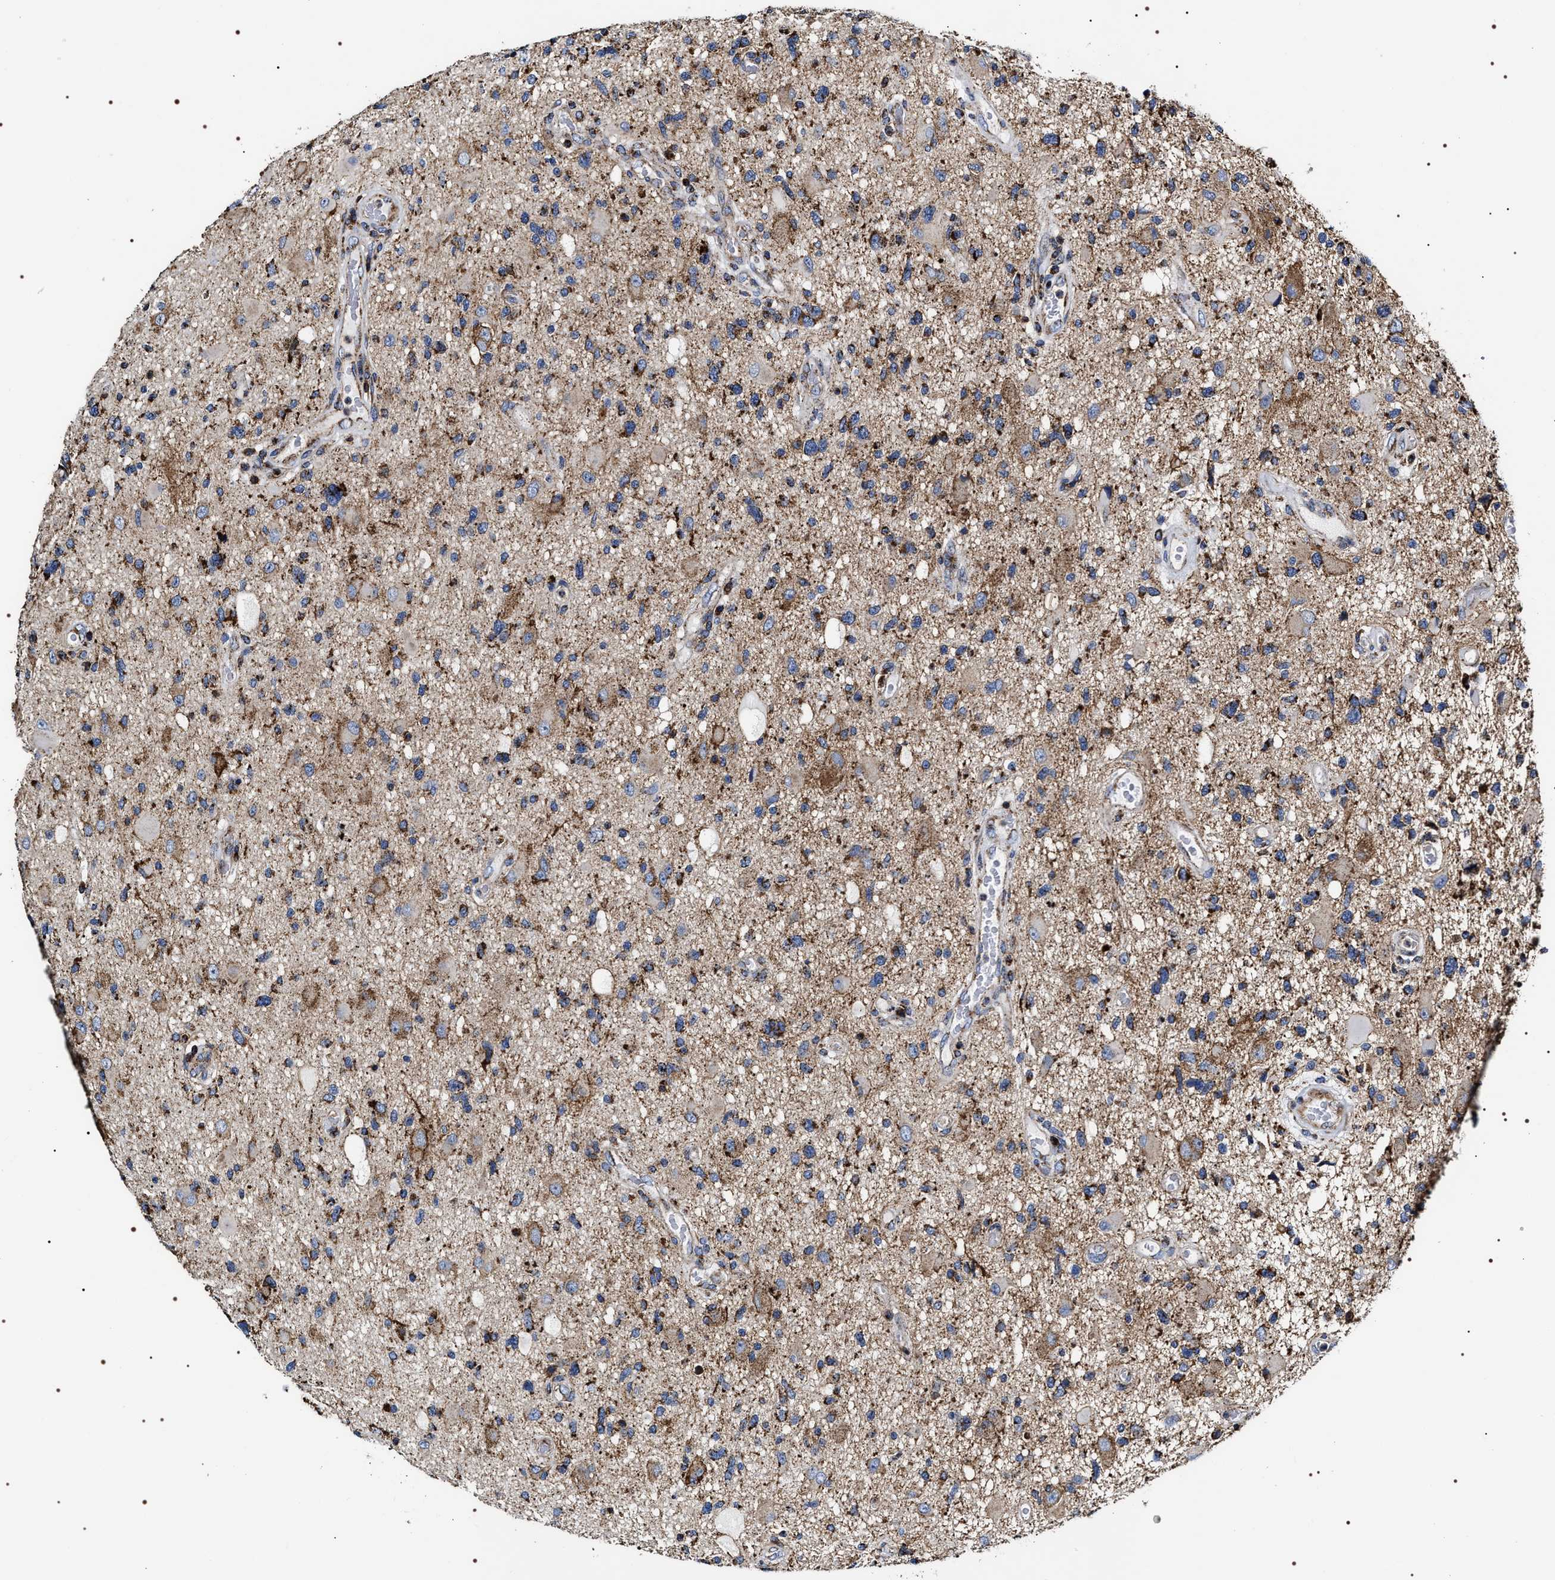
{"staining": {"intensity": "strong", "quantity": ">75%", "location": "cytoplasmic/membranous"}, "tissue": "glioma", "cell_type": "Tumor cells", "image_type": "cancer", "snomed": [{"axis": "morphology", "description": "Glioma, malignant, High grade"}, {"axis": "topography", "description": "Brain"}], "caption": "IHC micrograph of neoplastic tissue: human glioma stained using IHC displays high levels of strong protein expression localized specifically in the cytoplasmic/membranous of tumor cells, appearing as a cytoplasmic/membranous brown color.", "gene": "COG5", "patient": {"sex": "male", "age": 33}}